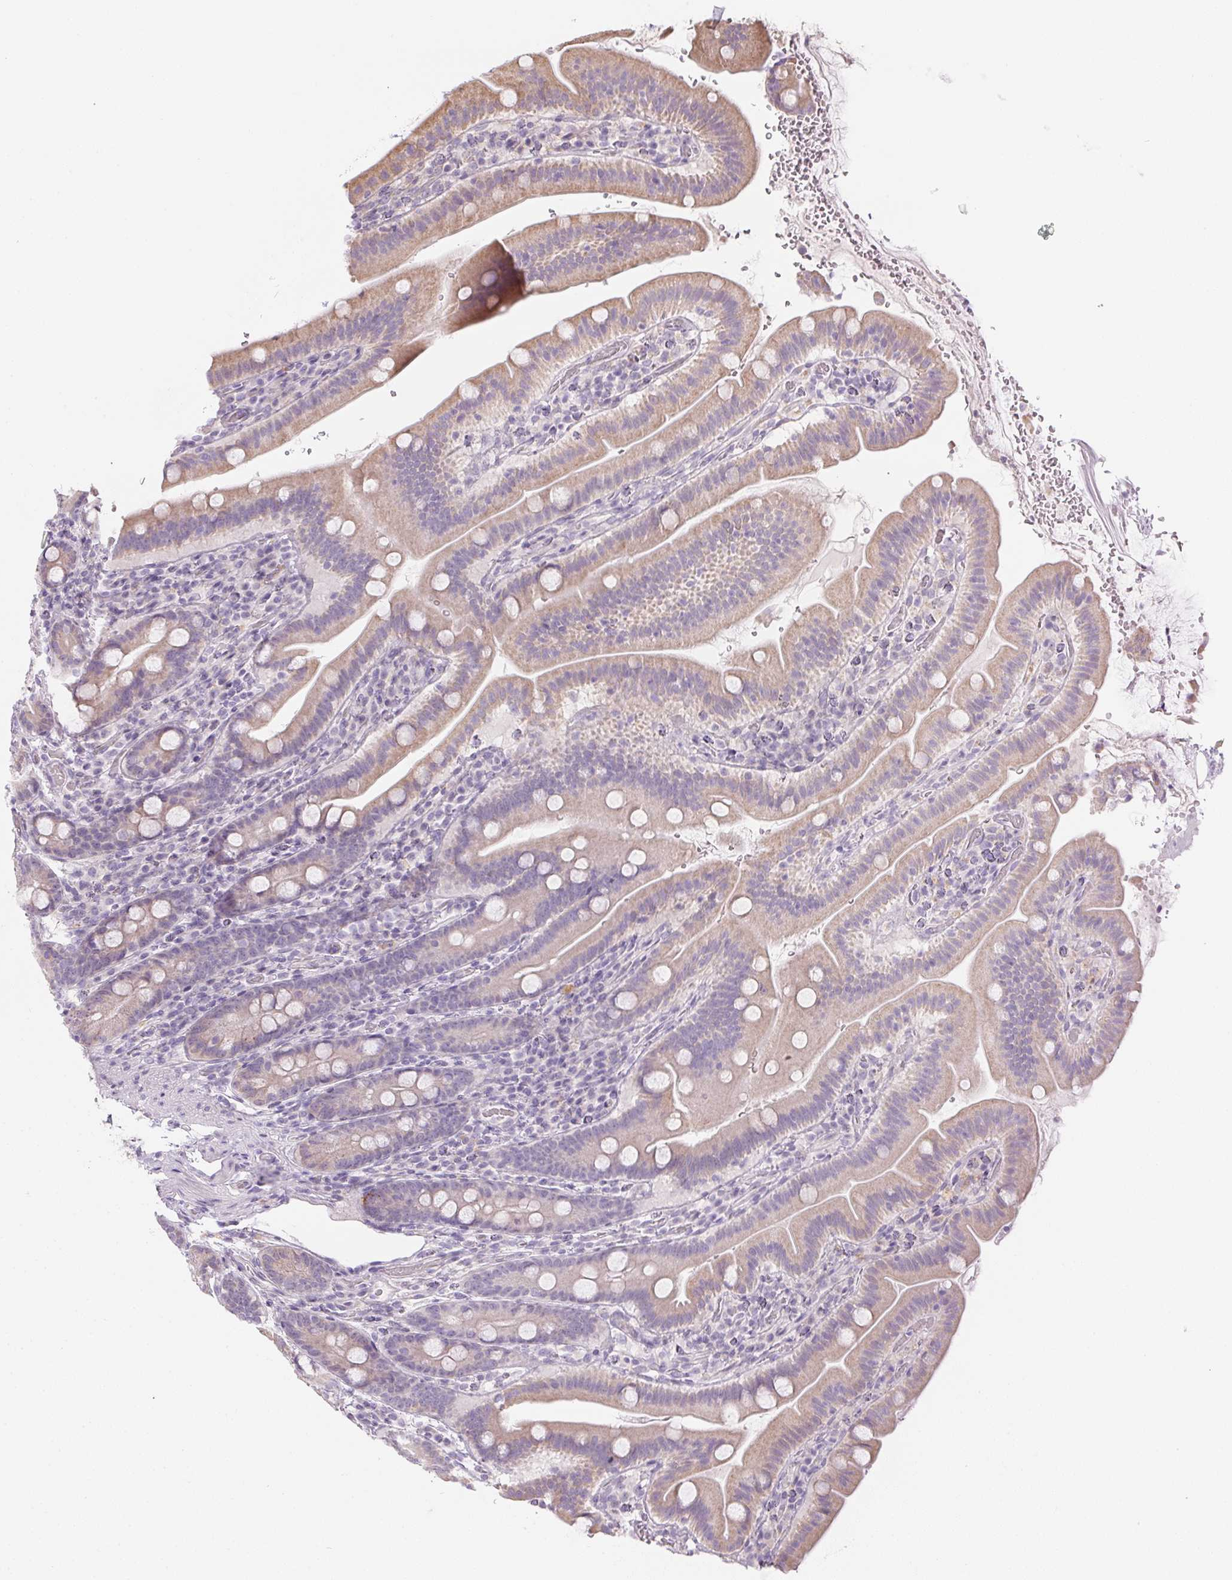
{"staining": {"intensity": "weak", "quantity": "25%-75%", "location": "cytoplasmic/membranous"}, "tissue": "small intestine", "cell_type": "Glandular cells", "image_type": "normal", "snomed": [{"axis": "morphology", "description": "Normal tissue, NOS"}, {"axis": "topography", "description": "Small intestine"}], "caption": "This histopathology image displays immunohistochemistry staining of benign small intestine, with low weak cytoplasmic/membranous expression in approximately 25%-75% of glandular cells.", "gene": "CTCFL", "patient": {"sex": "male", "age": 26}}